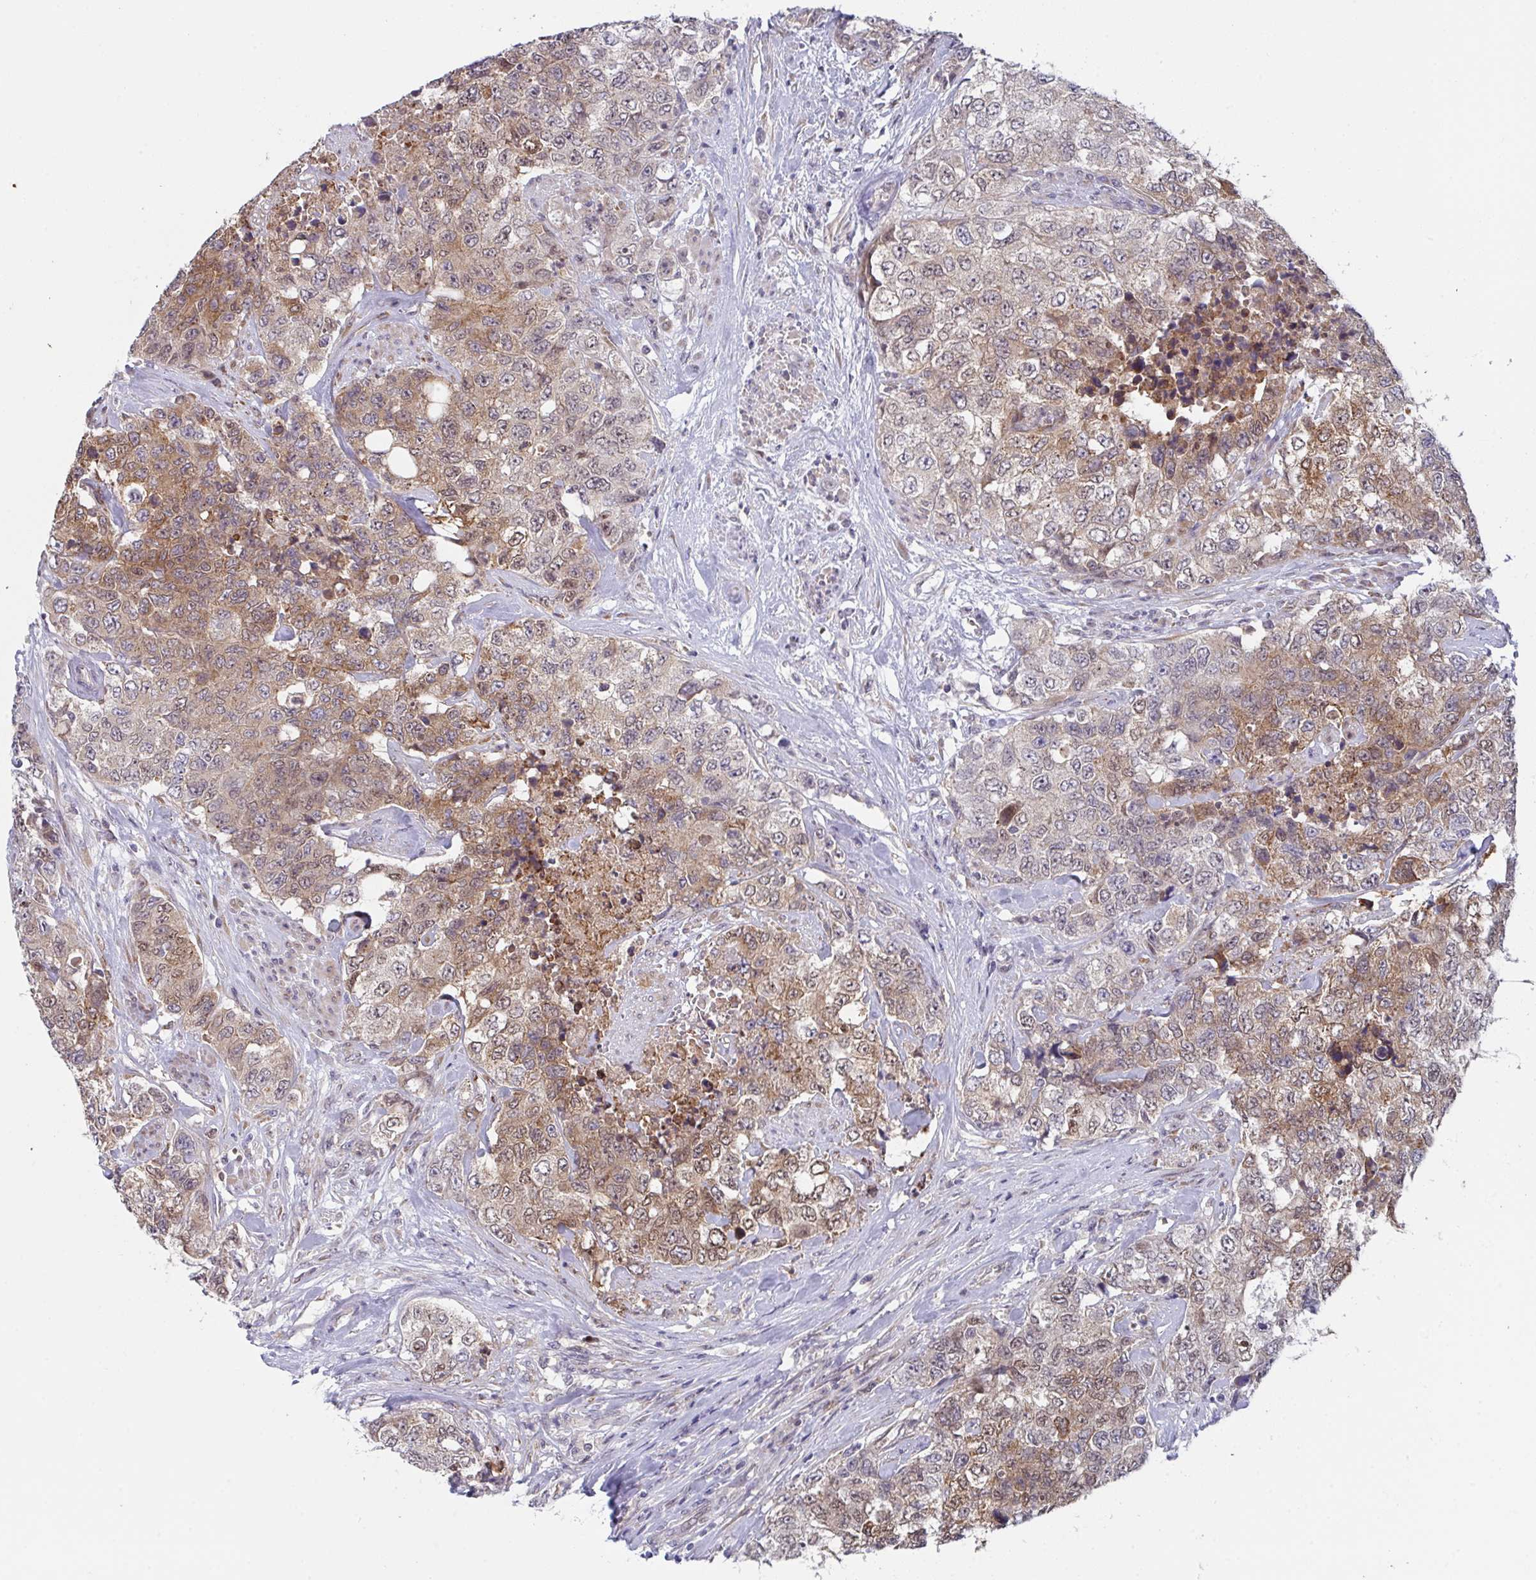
{"staining": {"intensity": "moderate", "quantity": ">75%", "location": "cytoplasmic/membranous,nuclear"}, "tissue": "urothelial cancer", "cell_type": "Tumor cells", "image_type": "cancer", "snomed": [{"axis": "morphology", "description": "Urothelial carcinoma, High grade"}, {"axis": "topography", "description": "Urinary bladder"}], "caption": "Immunohistochemistry (IHC) of urothelial carcinoma (high-grade) displays medium levels of moderate cytoplasmic/membranous and nuclear staining in approximately >75% of tumor cells.", "gene": "RBM18", "patient": {"sex": "female", "age": 78}}